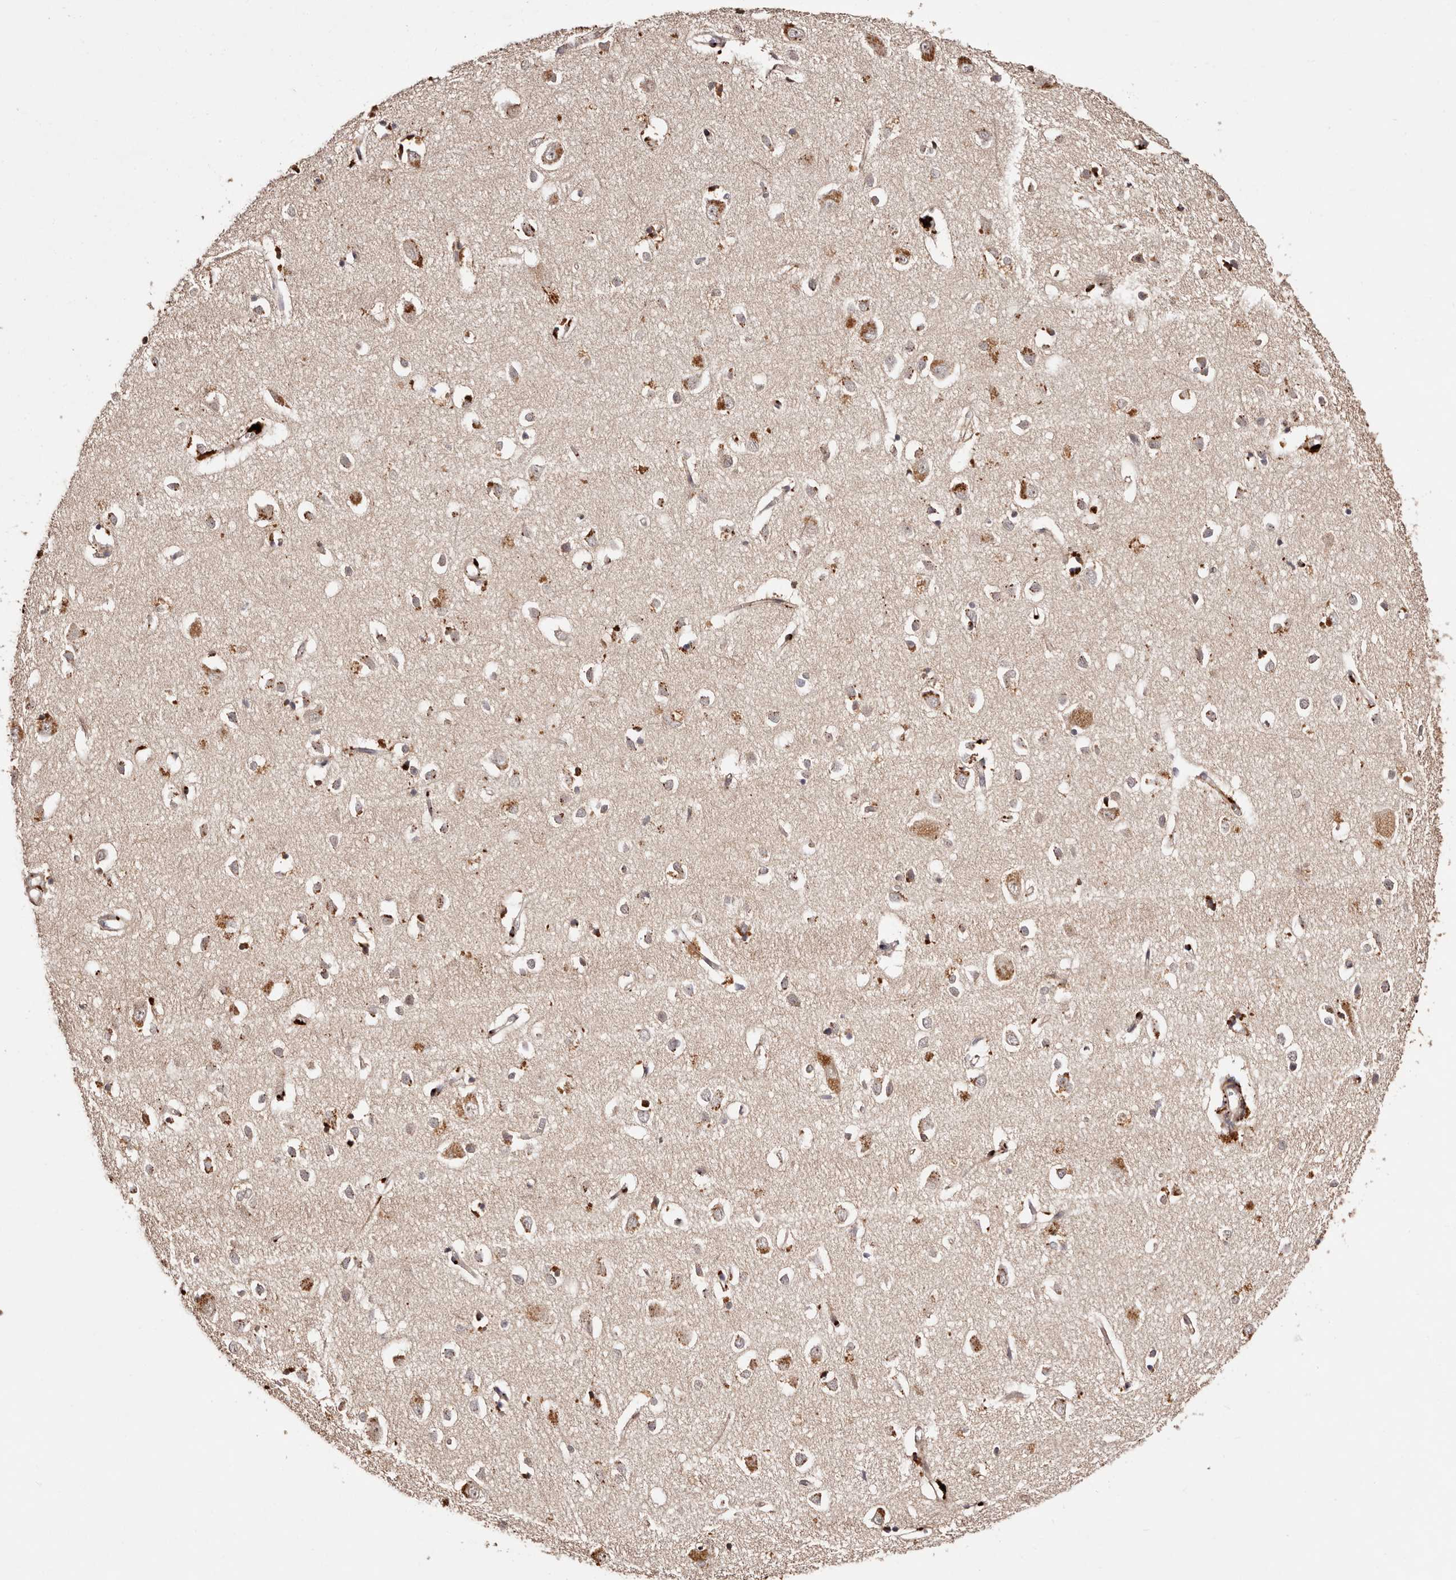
{"staining": {"intensity": "moderate", "quantity": ">75%", "location": "cytoplasmic/membranous"}, "tissue": "cerebral cortex", "cell_type": "Endothelial cells", "image_type": "normal", "snomed": [{"axis": "morphology", "description": "Normal tissue, NOS"}, {"axis": "topography", "description": "Cerebral cortex"}], "caption": "IHC micrograph of unremarkable human cerebral cortex stained for a protein (brown), which demonstrates medium levels of moderate cytoplasmic/membranous expression in about >75% of endothelial cells.", "gene": "PTPN22", "patient": {"sex": "female", "age": 64}}